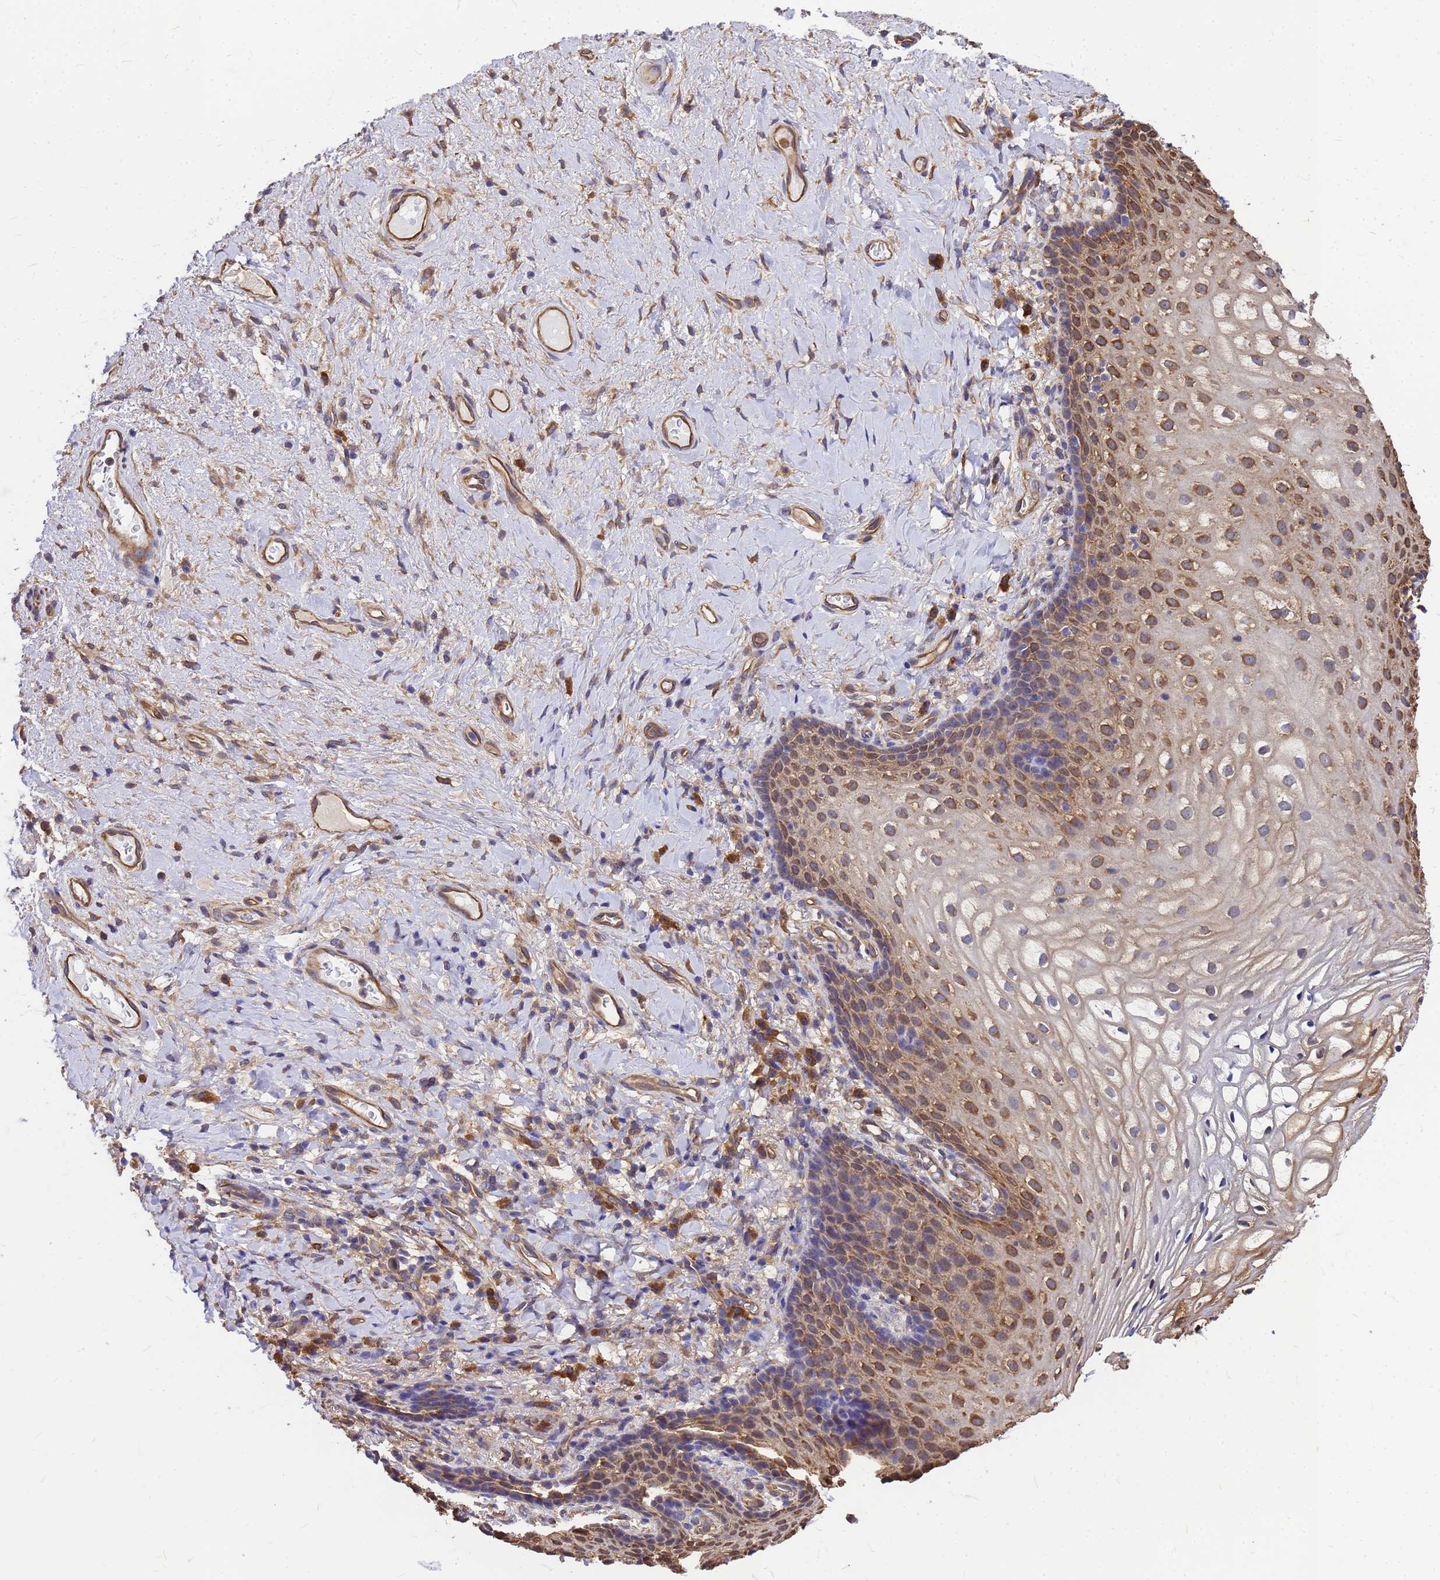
{"staining": {"intensity": "moderate", "quantity": ">75%", "location": "cytoplasmic/membranous"}, "tissue": "vagina", "cell_type": "Squamous epithelial cells", "image_type": "normal", "snomed": [{"axis": "morphology", "description": "Normal tissue, NOS"}, {"axis": "topography", "description": "Vagina"}], "caption": "Immunohistochemistry (IHC) micrograph of benign vagina: human vagina stained using immunohistochemistry (IHC) shows medium levels of moderate protein expression localized specifically in the cytoplasmic/membranous of squamous epithelial cells, appearing as a cytoplasmic/membranous brown color.", "gene": "GID4", "patient": {"sex": "female", "age": 60}}